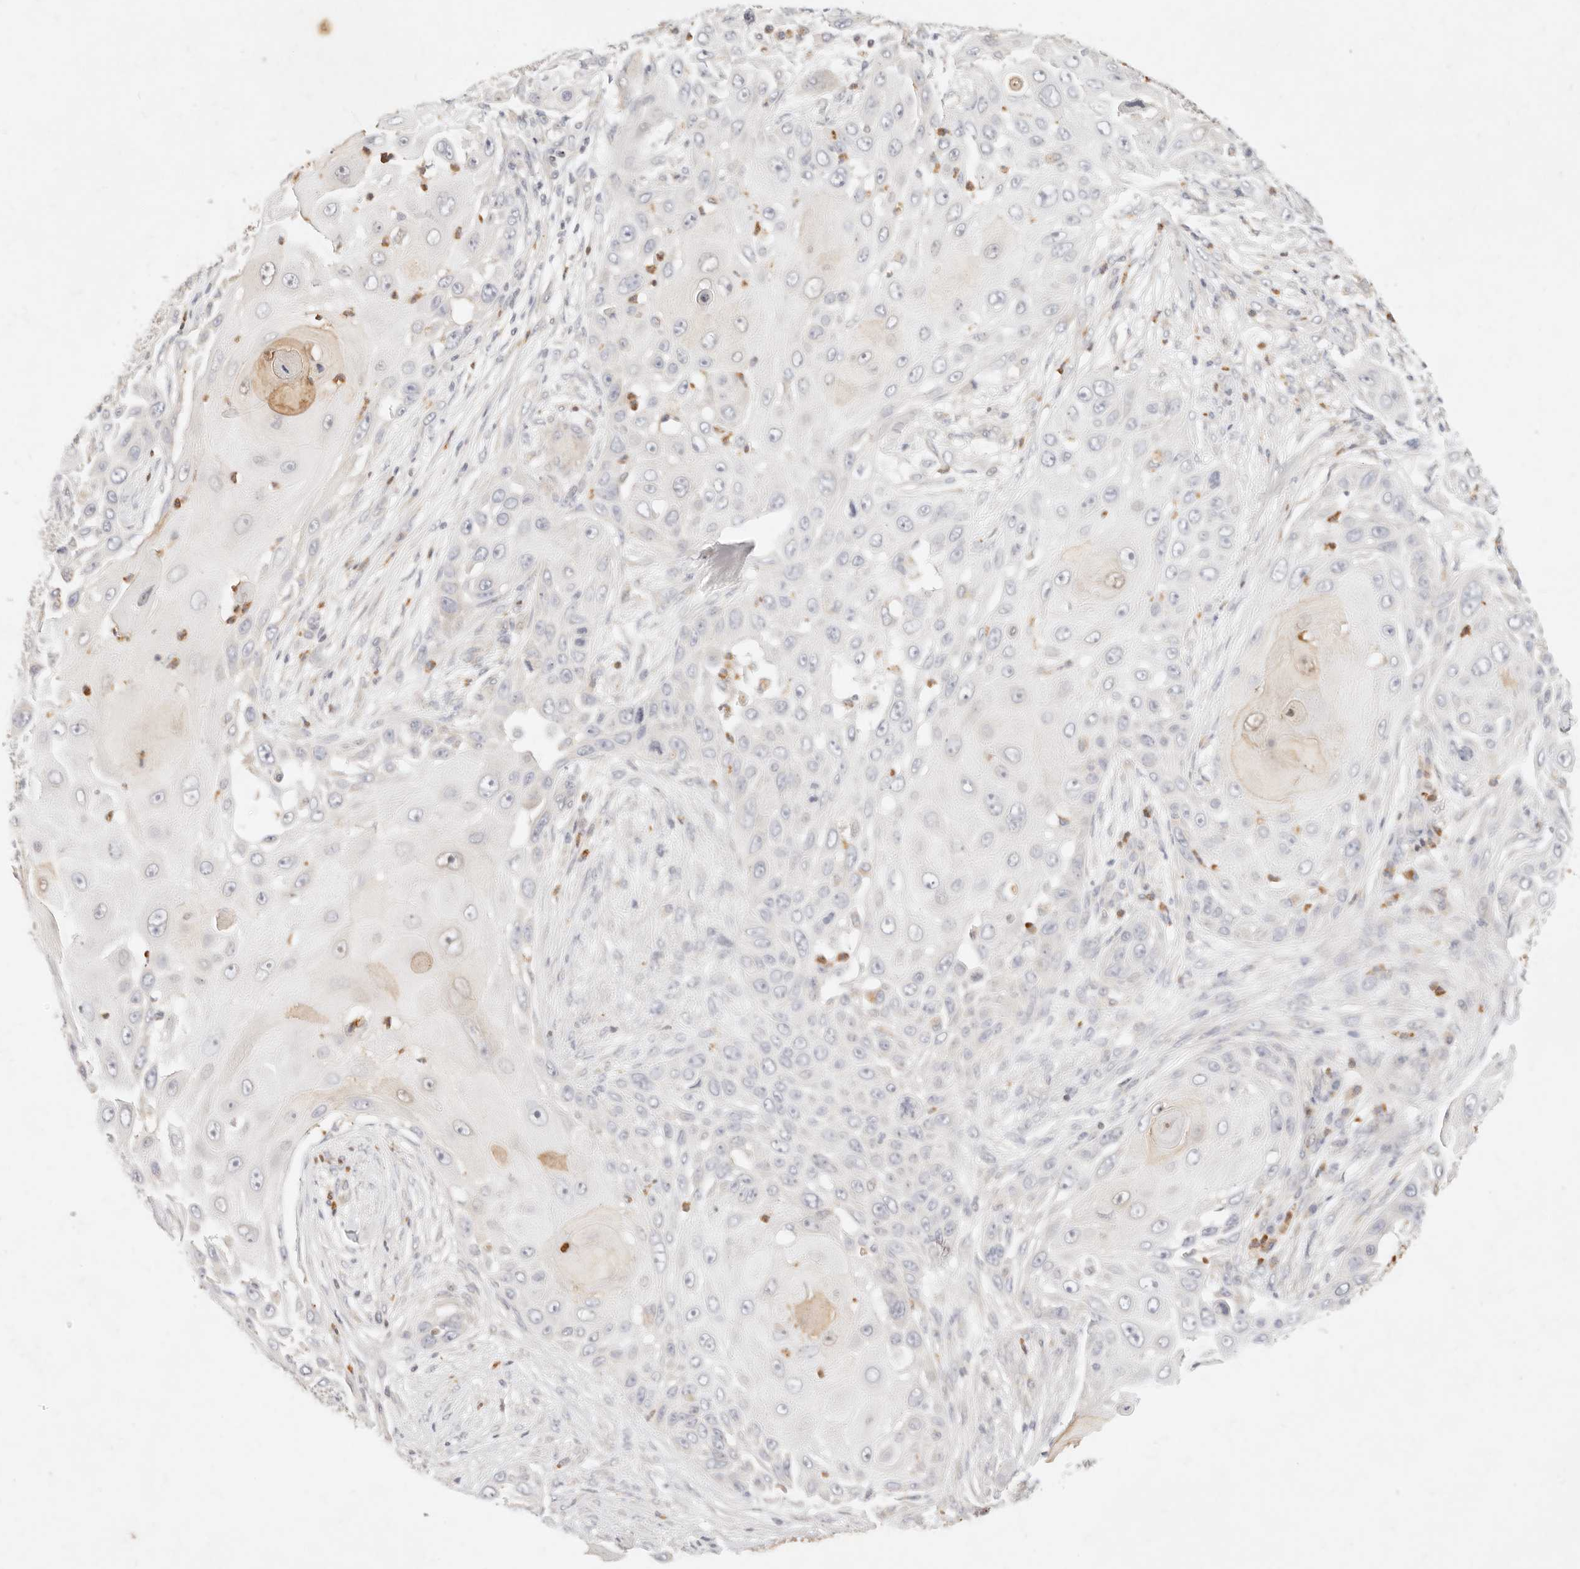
{"staining": {"intensity": "negative", "quantity": "none", "location": "none"}, "tissue": "skin cancer", "cell_type": "Tumor cells", "image_type": "cancer", "snomed": [{"axis": "morphology", "description": "Squamous cell carcinoma, NOS"}, {"axis": "topography", "description": "Skin"}], "caption": "Micrograph shows no protein positivity in tumor cells of skin cancer (squamous cell carcinoma) tissue. (DAB IHC visualized using brightfield microscopy, high magnification).", "gene": "ASCL3", "patient": {"sex": "female", "age": 44}}